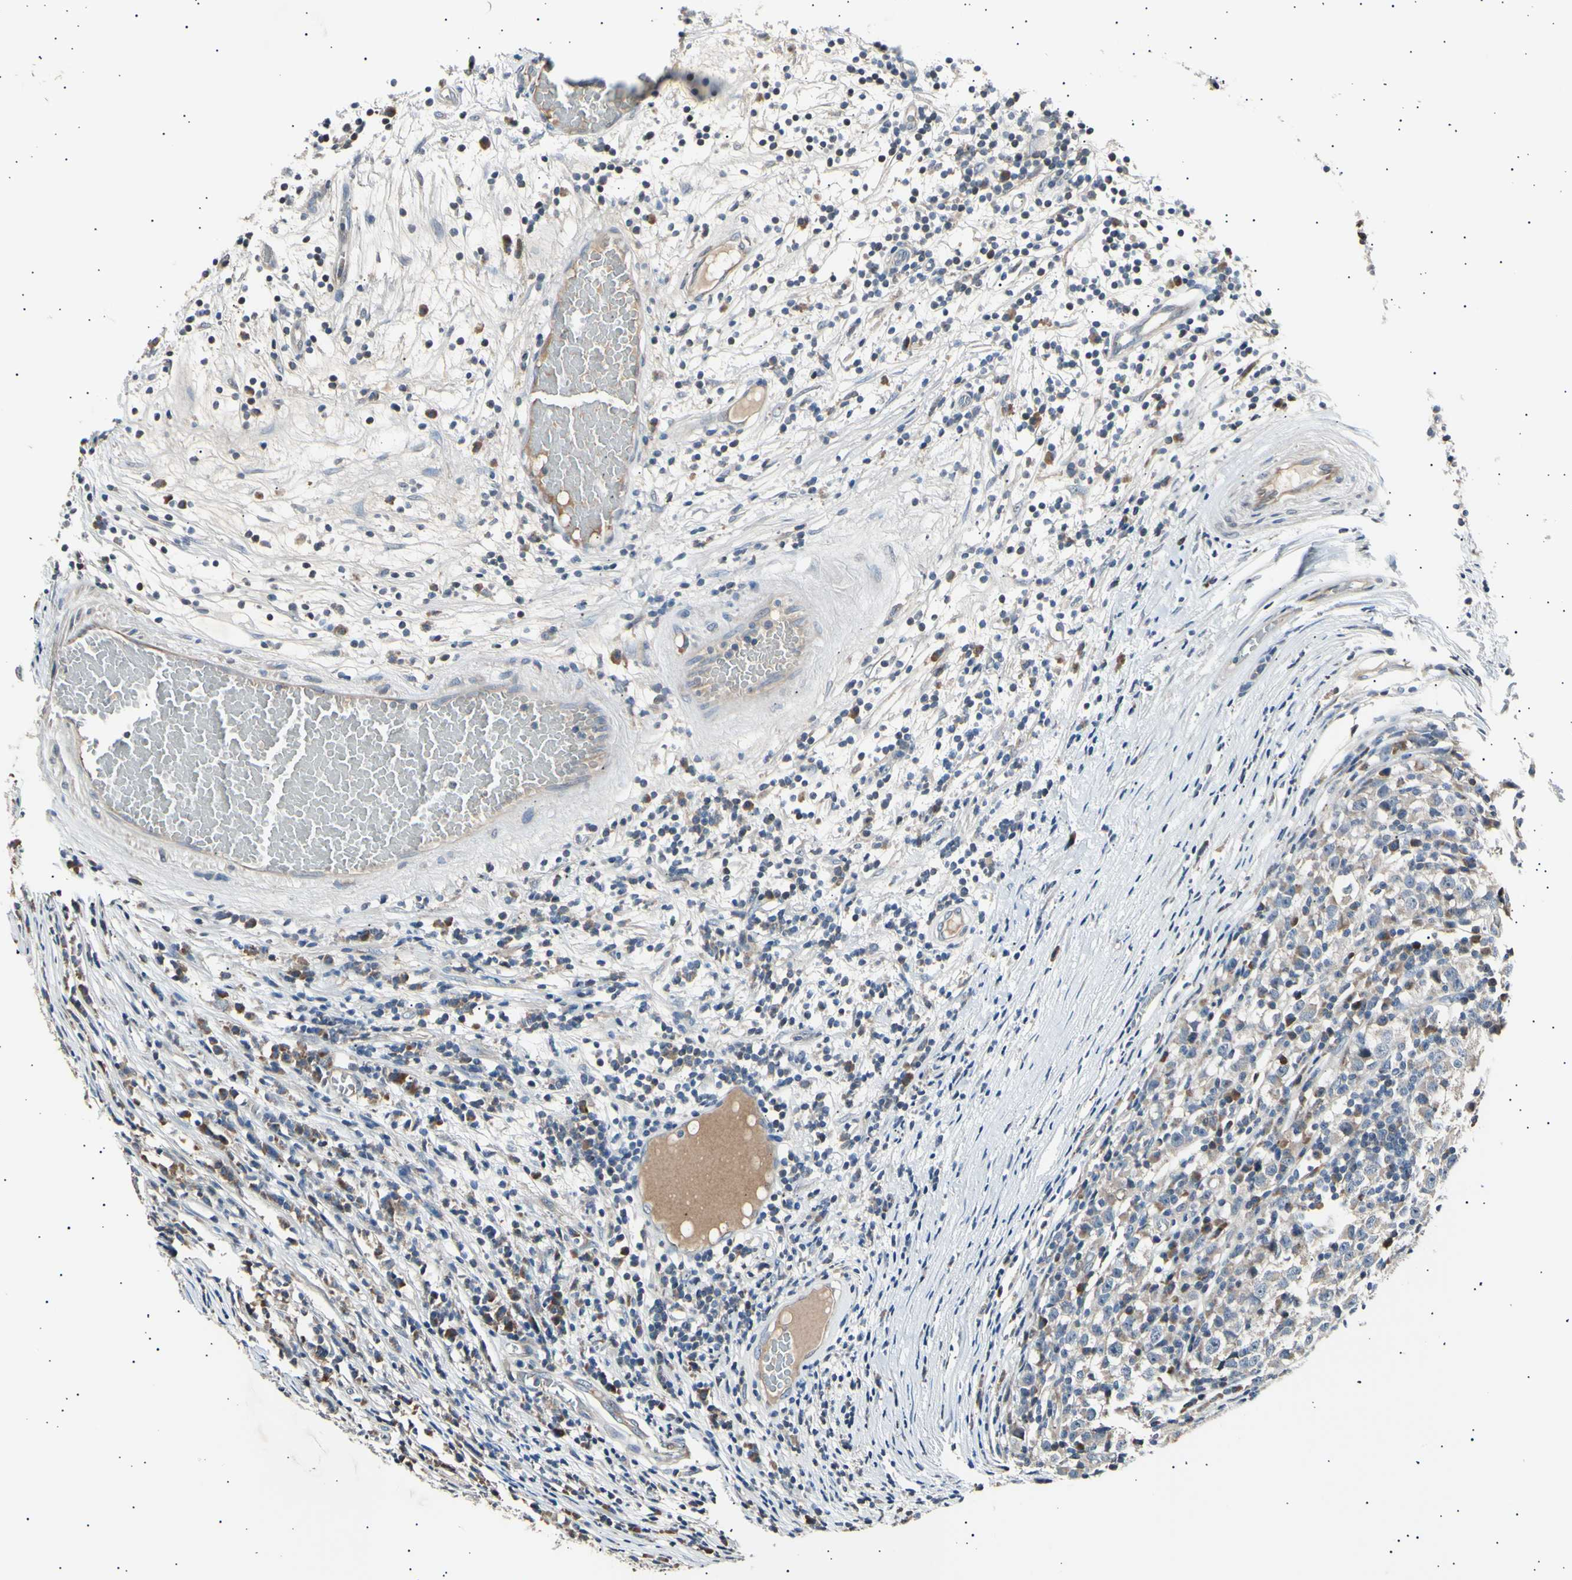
{"staining": {"intensity": "weak", "quantity": ">75%", "location": "cytoplasmic/membranous"}, "tissue": "testis cancer", "cell_type": "Tumor cells", "image_type": "cancer", "snomed": [{"axis": "morphology", "description": "Seminoma, NOS"}, {"axis": "topography", "description": "Testis"}], "caption": "A brown stain labels weak cytoplasmic/membranous positivity of a protein in seminoma (testis) tumor cells. Ihc stains the protein of interest in brown and the nuclei are stained blue.", "gene": "ITGA6", "patient": {"sex": "male", "age": 65}}